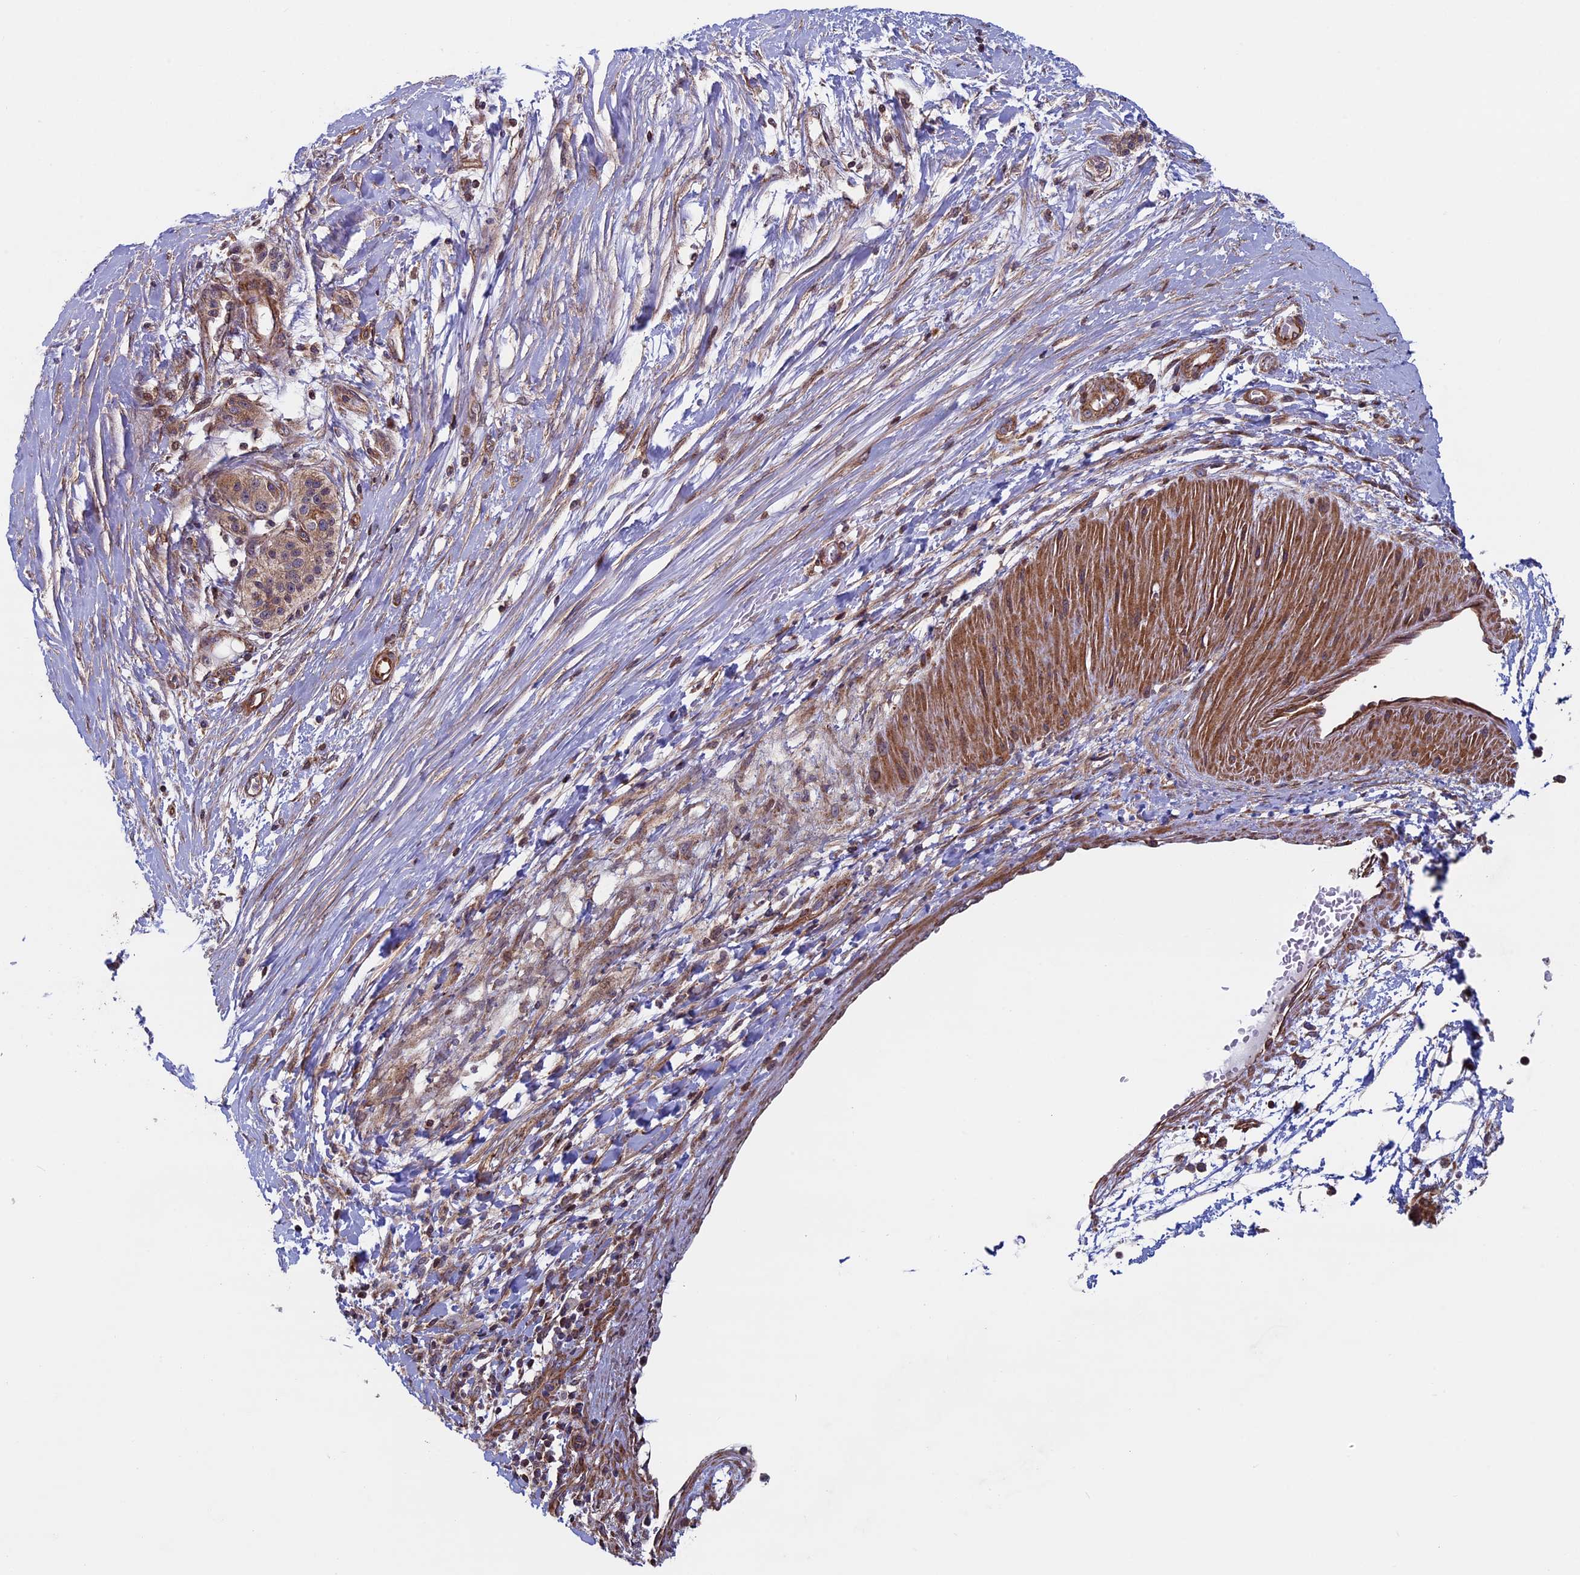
{"staining": {"intensity": "moderate", "quantity": ">75%", "location": "cytoplasmic/membranous"}, "tissue": "pancreatic cancer", "cell_type": "Tumor cells", "image_type": "cancer", "snomed": [{"axis": "morphology", "description": "Adenocarcinoma, NOS"}, {"axis": "topography", "description": "Pancreas"}], "caption": "IHC histopathology image of neoplastic tissue: pancreatic cancer (adenocarcinoma) stained using immunohistochemistry exhibits medium levels of moderate protein expression localized specifically in the cytoplasmic/membranous of tumor cells, appearing as a cytoplasmic/membranous brown color.", "gene": "CCDC8", "patient": {"sex": "male", "age": 50}}